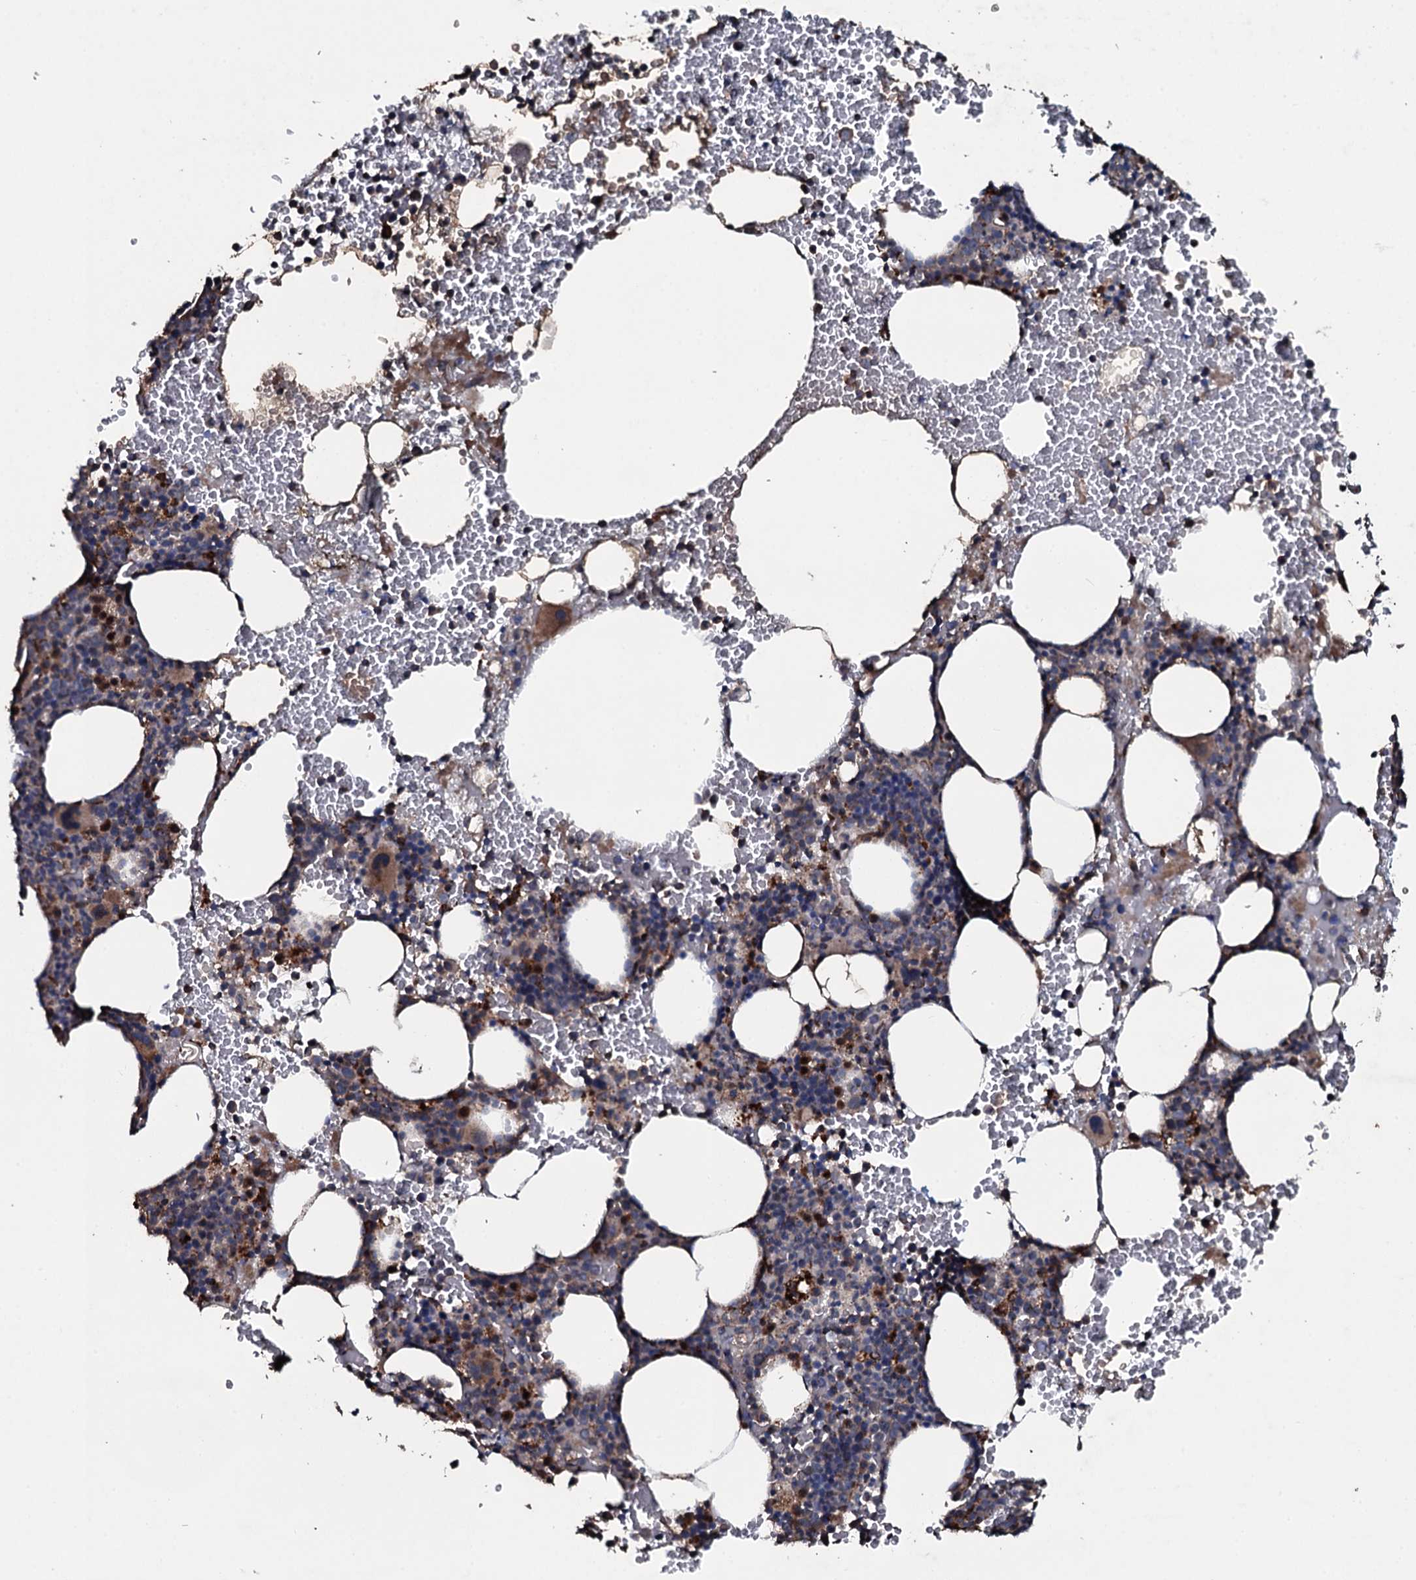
{"staining": {"intensity": "moderate", "quantity": "<25%", "location": "cytoplasmic/membranous,nuclear"}, "tissue": "bone marrow", "cell_type": "Hematopoietic cells", "image_type": "normal", "snomed": [{"axis": "morphology", "description": "Normal tissue, NOS"}, {"axis": "morphology", "description": "Inflammation, NOS"}, {"axis": "topography", "description": "Bone marrow"}], "caption": "IHC (DAB) staining of normal bone marrow exhibits moderate cytoplasmic/membranous,nuclear protein positivity in about <25% of hematopoietic cells.", "gene": "DYNC2I2", "patient": {"sex": "female", "age": 78}}